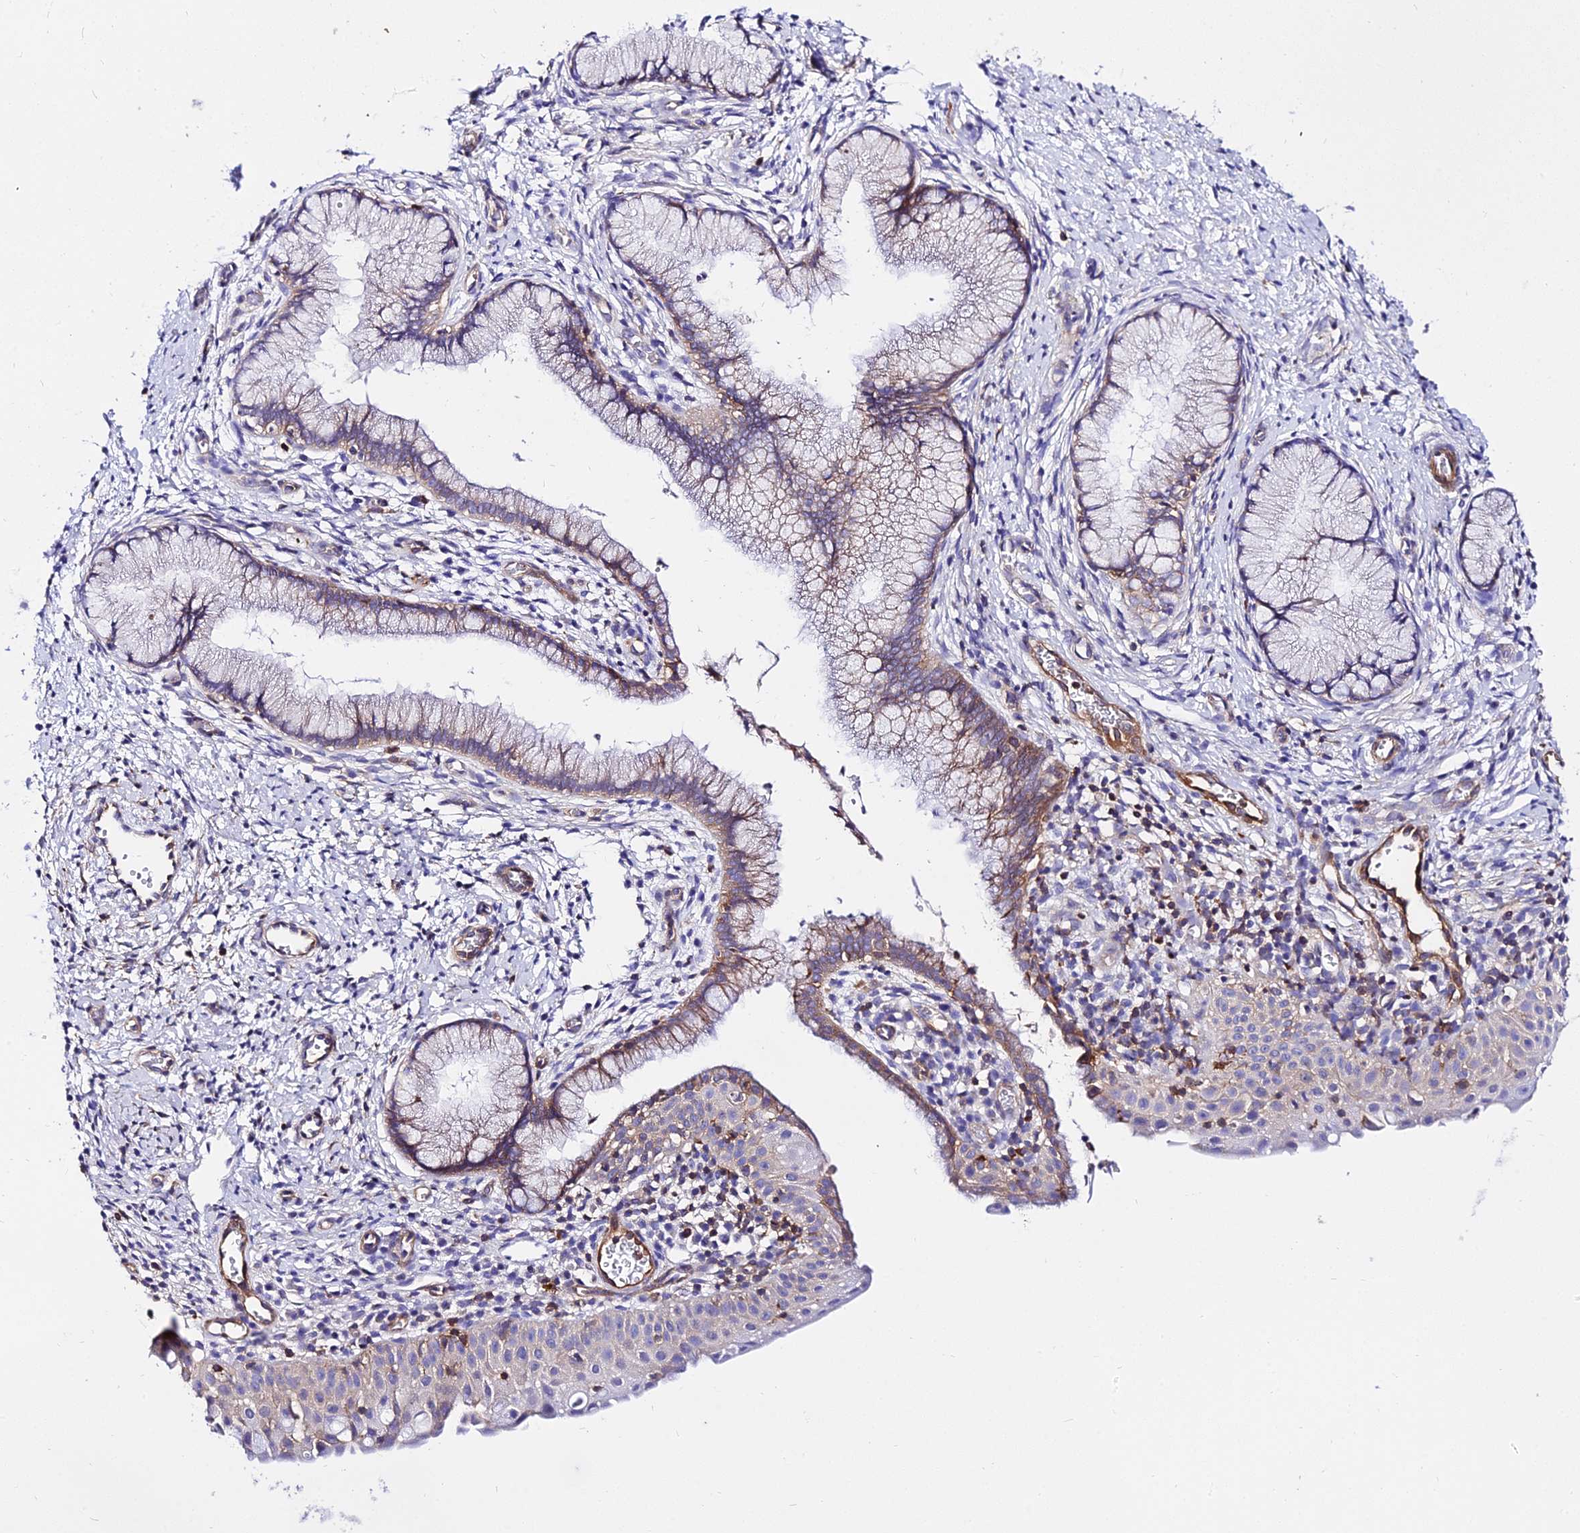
{"staining": {"intensity": "moderate", "quantity": "25%-75%", "location": "cytoplasmic/membranous"}, "tissue": "cervix", "cell_type": "Glandular cells", "image_type": "normal", "snomed": [{"axis": "morphology", "description": "Normal tissue, NOS"}, {"axis": "topography", "description": "Cervix"}], "caption": "Cervix stained with DAB immunohistochemistry demonstrates medium levels of moderate cytoplasmic/membranous expression in about 25%-75% of glandular cells.", "gene": "CSRP1", "patient": {"sex": "female", "age": 36}}